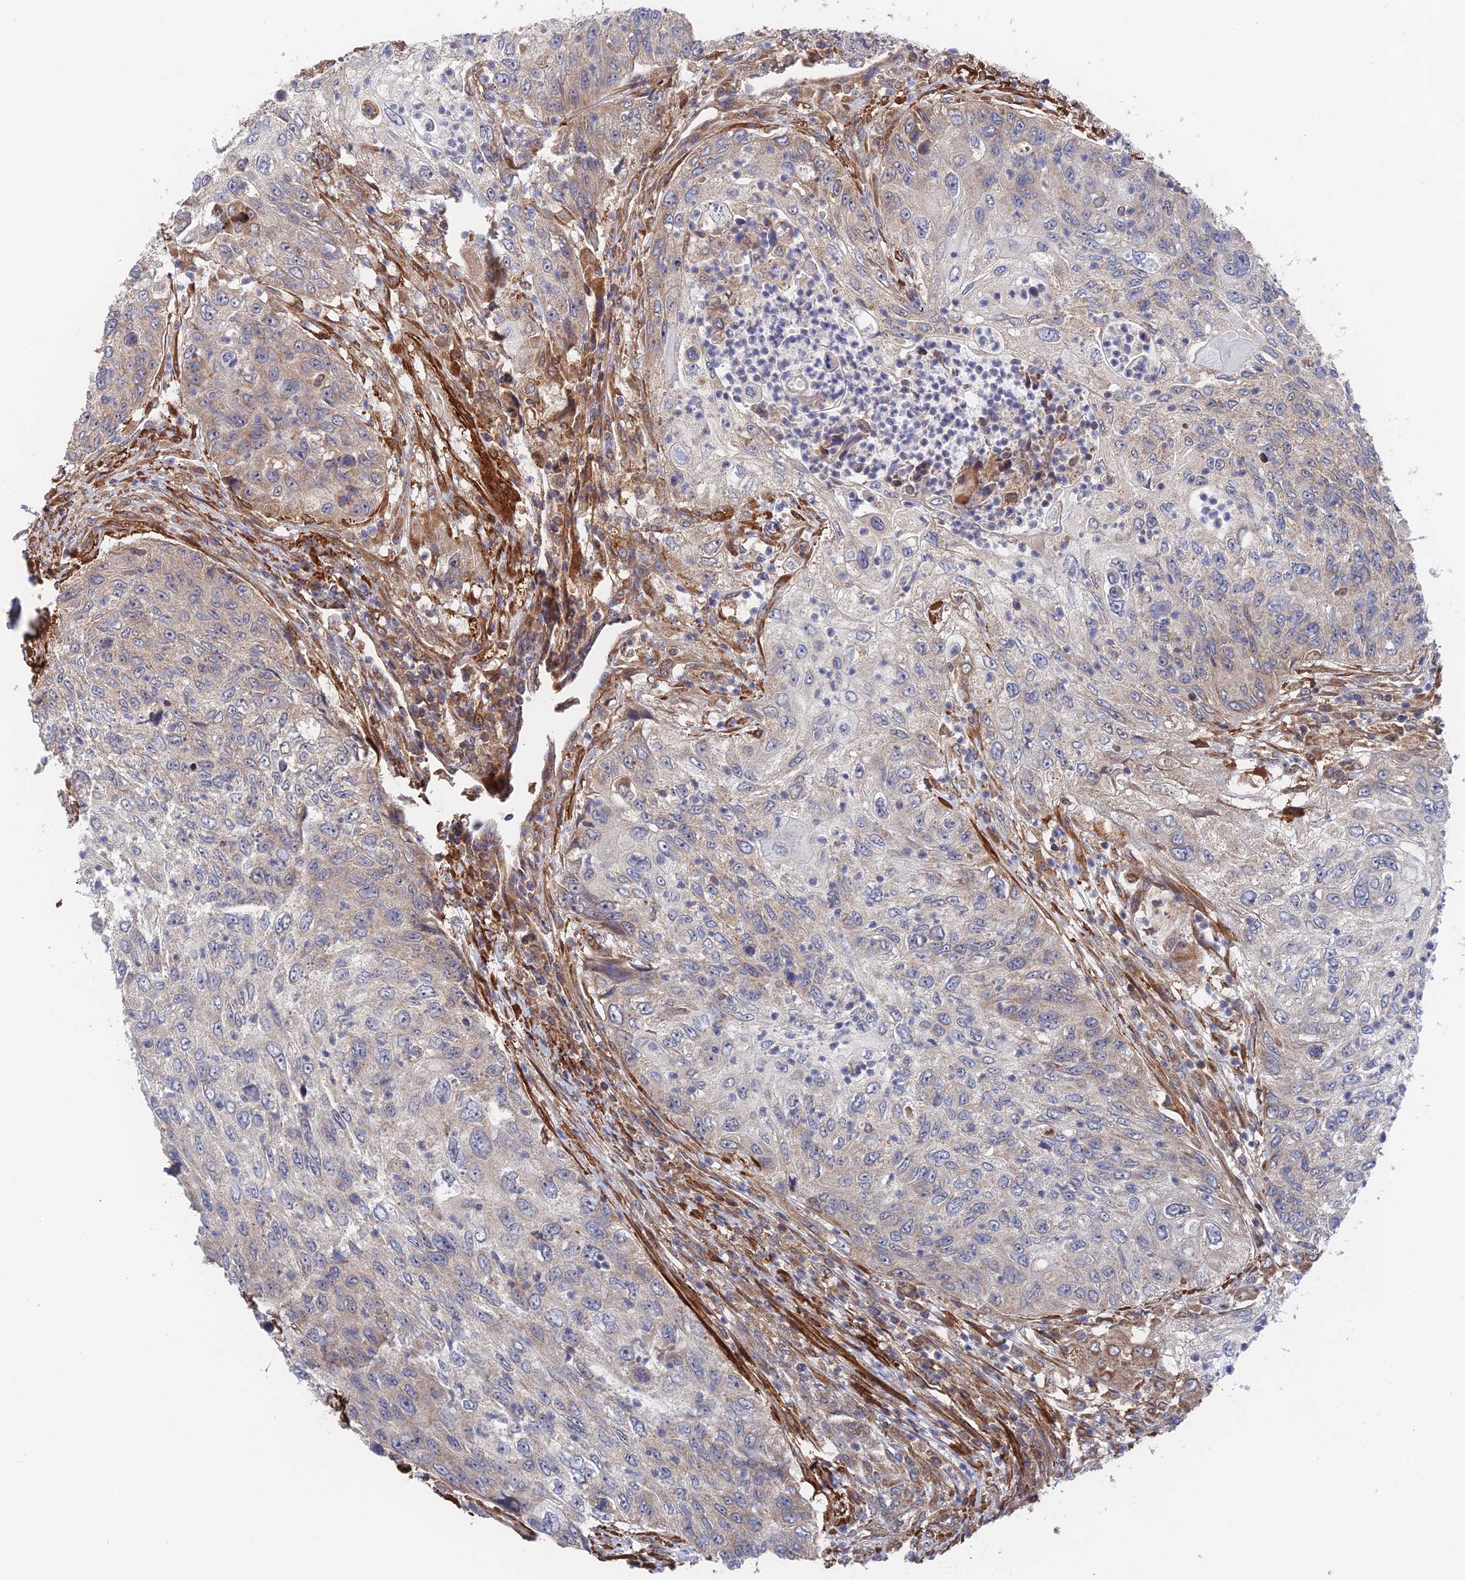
{"staining": {"intensity": "weak", "quantity": "25%-75%", "location": "cytoplasmic/membranous"}, "tissue": "urothelial cancer", "cell_type": "Tumor cells", "image_type": "cancer", "snomed": [{"axis": "morphology", "description": "Urothelial carcinoma, High grade"}, {"axis": "topography", "description": "Urinary bladder"}], "caption": "A micrograph of human urothelial carcinoma (high-grade) stained for a protein exhibits weak cytoplasmic/membranous brown staining in tumor cells. (brown staining indicates protein expression, while blue staining denotes nuclei).", "gene": "ZNF320", "patient": {"sex": "female", "age": 60}}